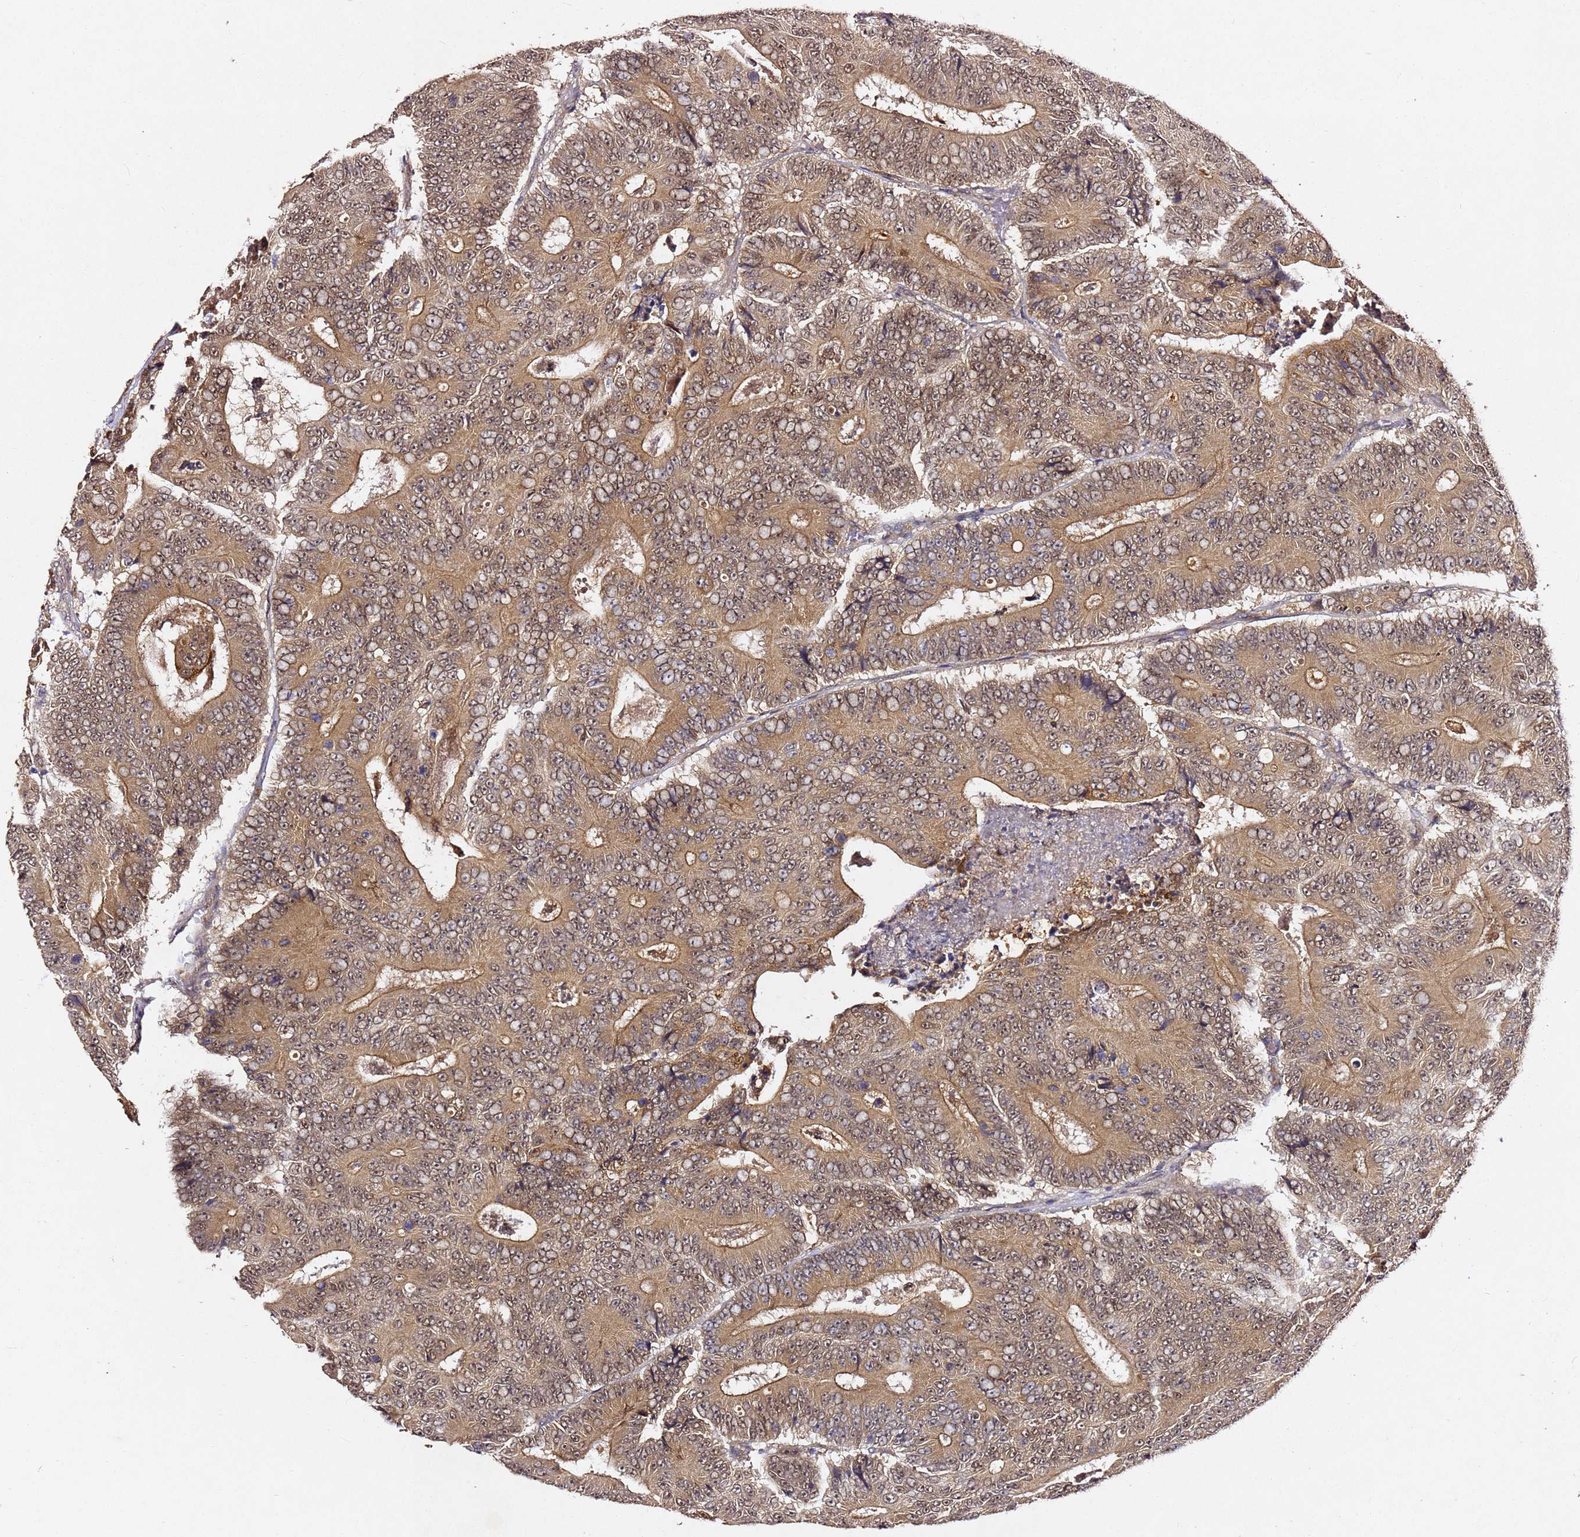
{"staining": {"intensity": "moderate", "quantity": ">75%", "location": "cytoplasmic/membranous,nuclear"}, "tissue": "colorectal cancer", "cell_type": "Tumor cells", "image_type": "cancer", "snomed": [{"axis": "morphology", "description": "Adenocarcinoma, NOS"}, {"axis": "topography", "description": "Colon"}], "caption": "The immunohistochemical stain shows moderate cytoplasmic/membranous and nuclear positivity in tumor cells of colorectal cancer (adenocarcinoma) tissue. (DAB (3,3'-diaminobenzidine) IHC with brightfield microscopy, high magnification).", "gene": "ALG11", "patient": {"sex": "male", "age": 83}}